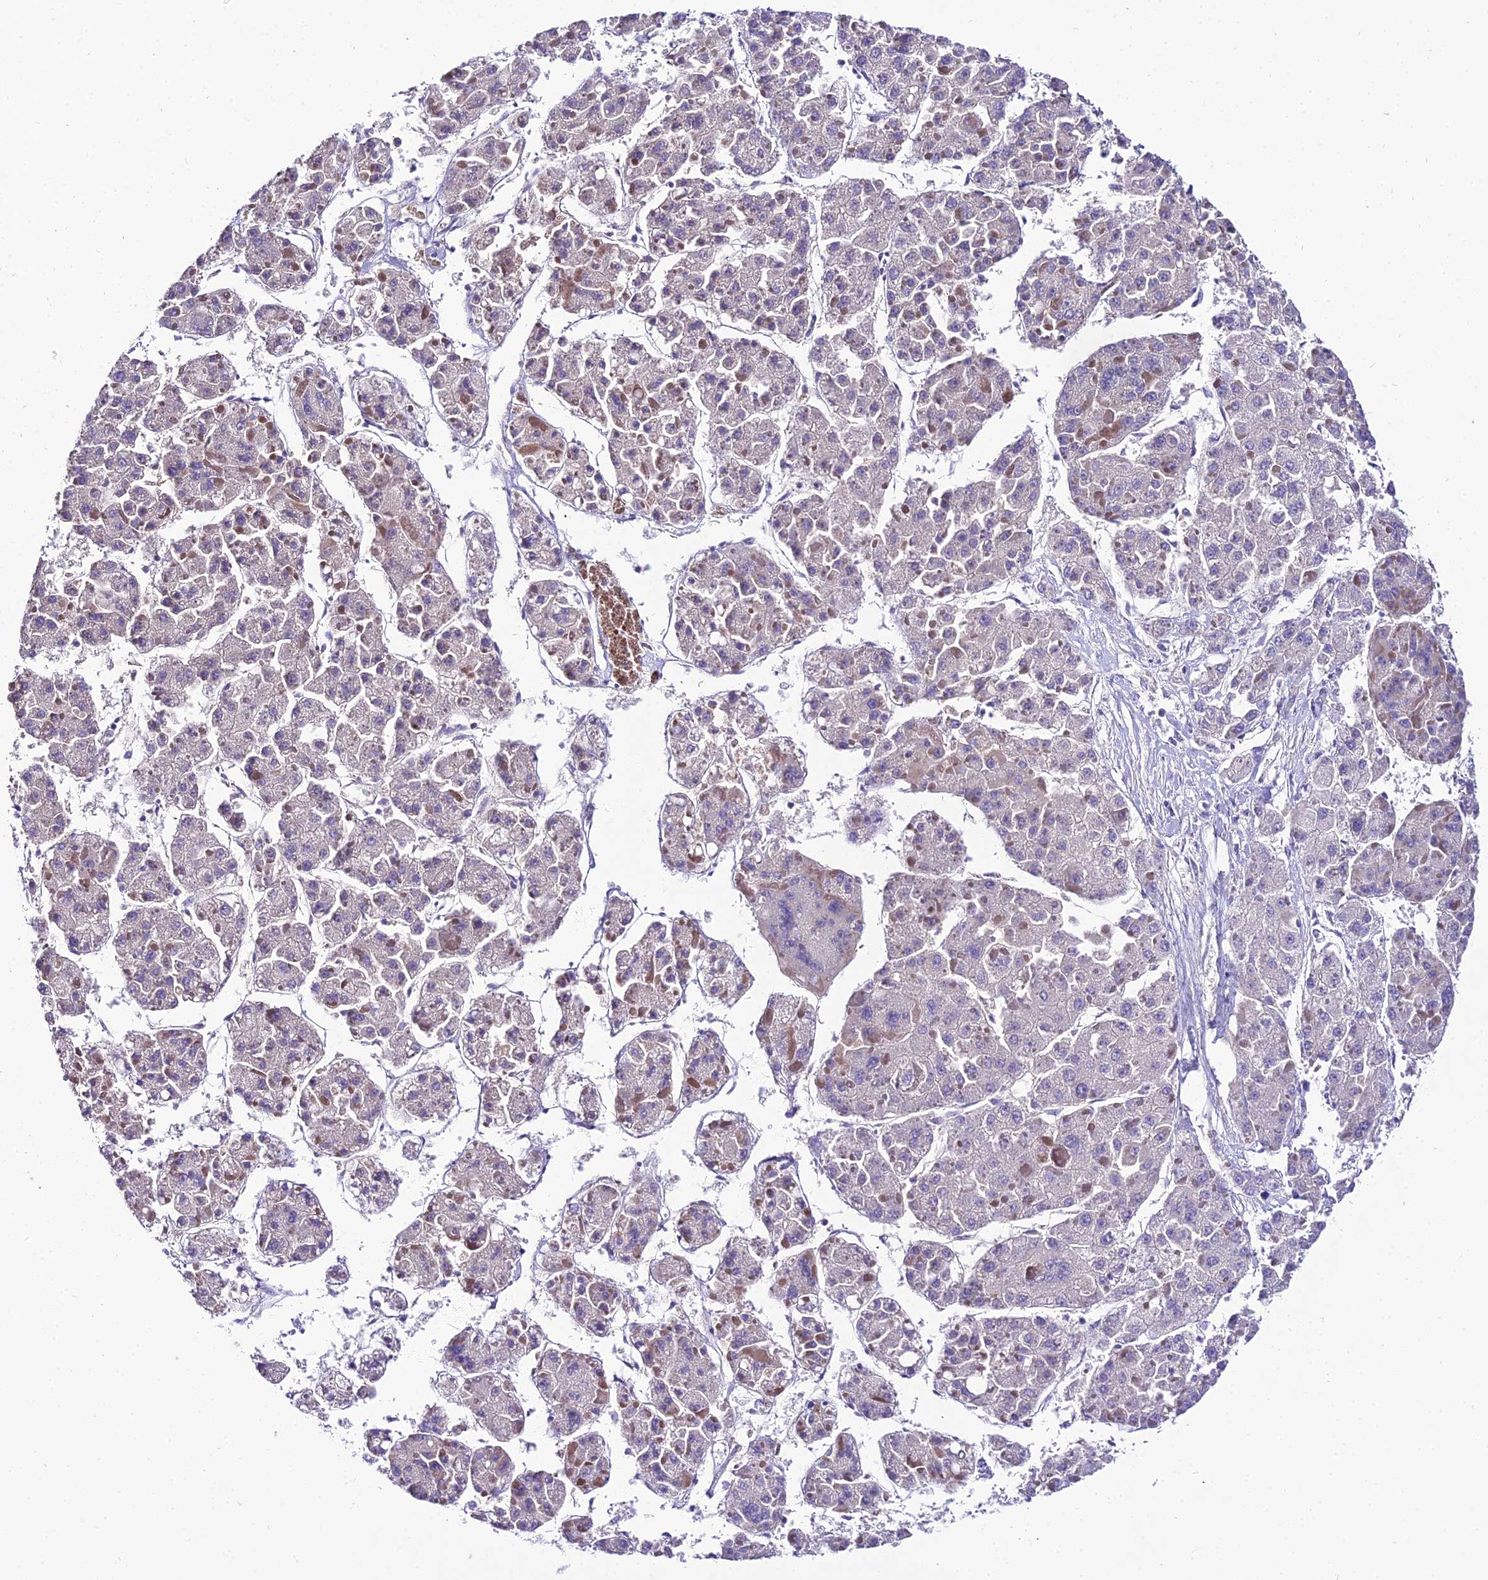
{"staining": {"intensity": "negative", "quantity": "none", "location": "none"}, "tissue": "liver cancer", "cell_type": "Tumor cells", "image_type": "cancer", "snomed": [{"axis": "morphology", "description": "Carcinoma, Hepatocellular, NOS"}, {"axis": "topography", "description": "Liver"}], "caption": "Immunohistochemistry (IHC) image of liver cancer stained for a protein (brown), which shows no expression in tumor cells.", "gene": "SHQ1", "patient": {"sex": "female", "age": 73}}